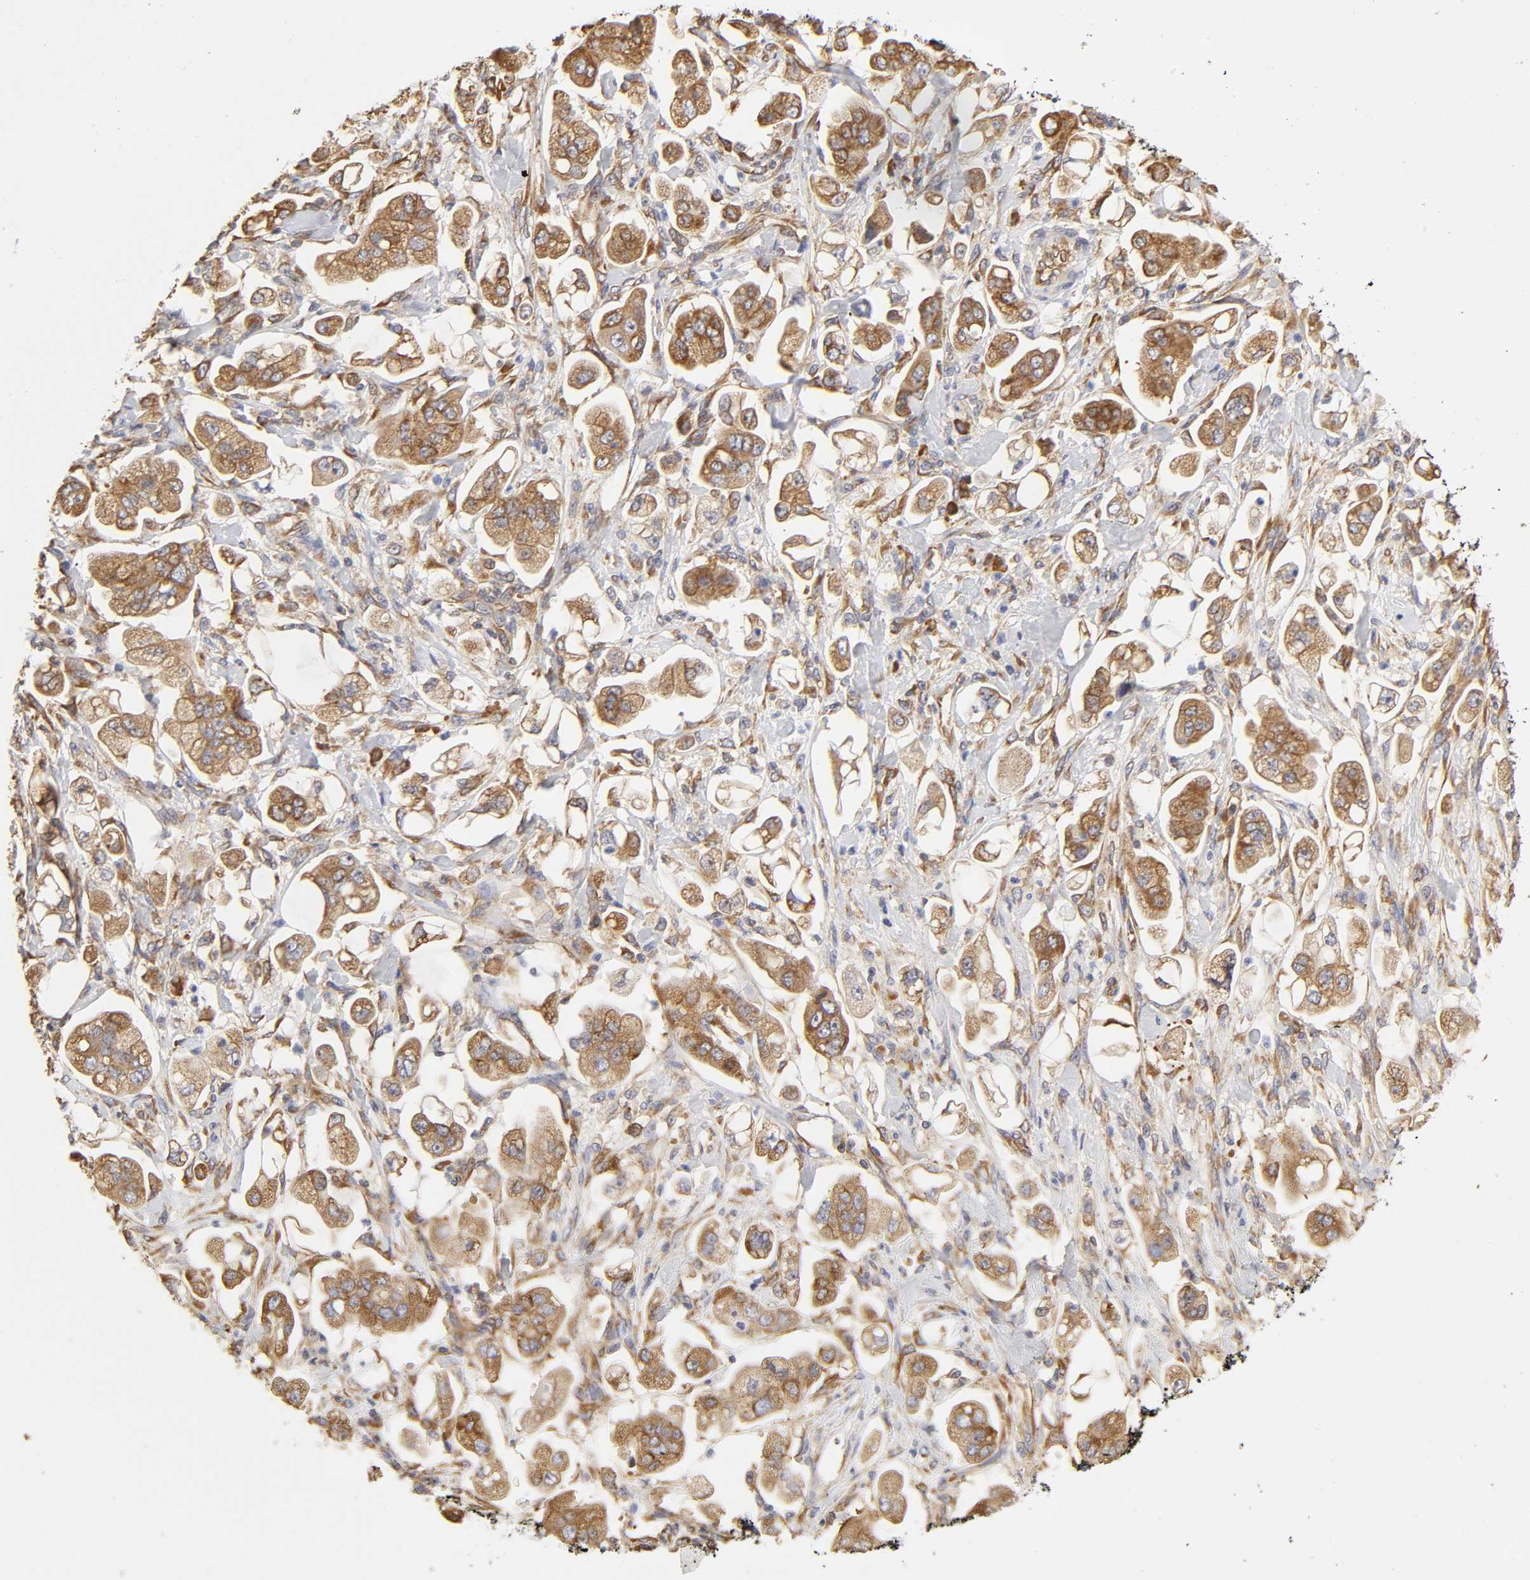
{"staining": {"intensity": "strong", "quantity": ">75%", "location": "cytoplasmic/membranous"}, "tissue": "stomach cancer", "cell_type": "Tumor cells", "image_type": "cancer", "snomed": [{"axis": "morphology", "description": "Adenocarcinoma, NOS"}, {"axis": "topography", "description": "Stomach"}], "caption": "A high amount of strong cytoplasmic/membranous staining is seen in approximately >75% of tumor cells in stomach cancer tissue.", "gene": "RPL14", "patient": {"sex": "male", "age": 62}}